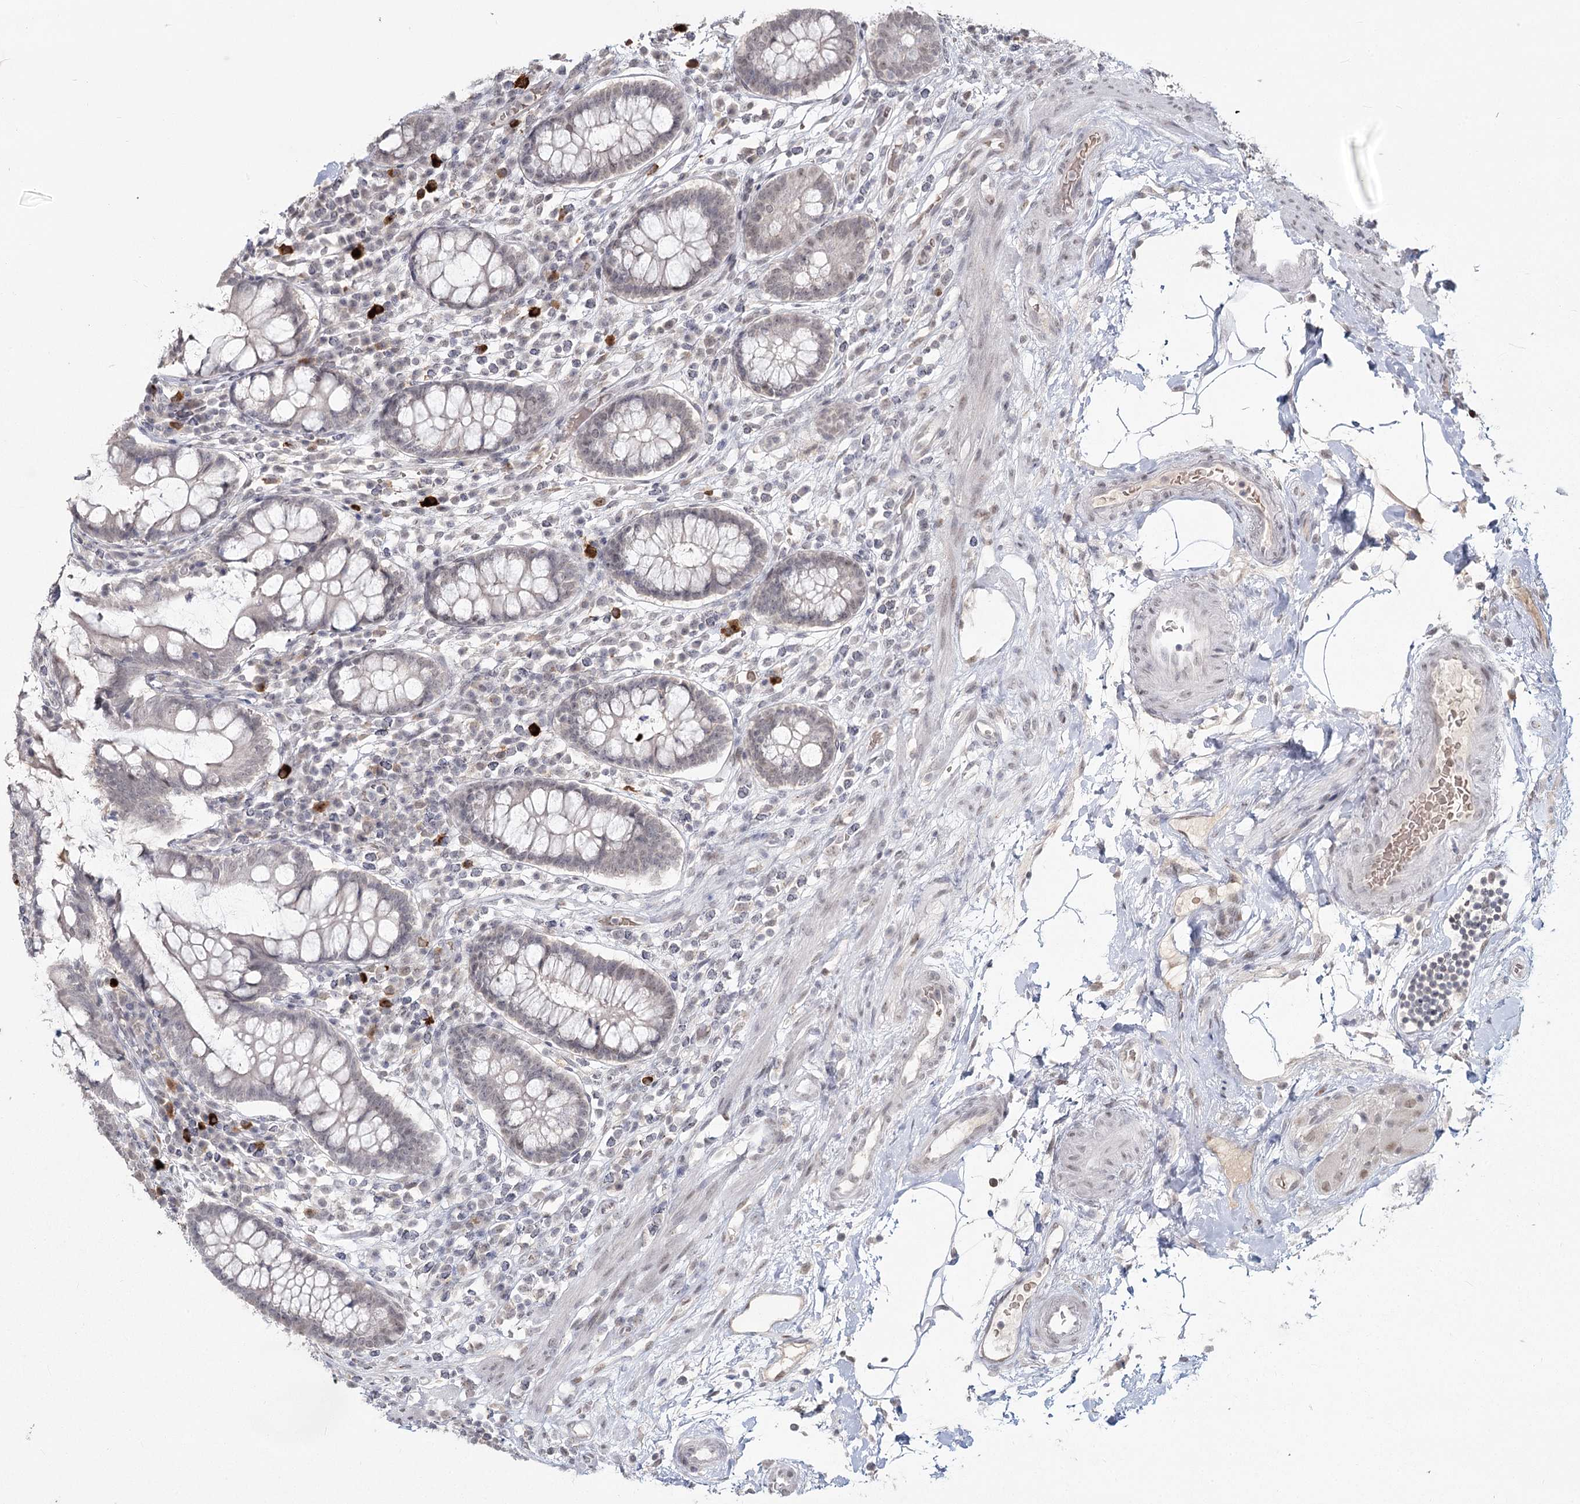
{"staining": {"intensity": "negative", "quantity": "none", "location": "none"}, "tissue": "colon", "cell_type": "Endothelial cells", "image_type": "normal", "snomed": [{"axis": "morphology", "description": "Normal tissue, NOS"}, {"axis": "topography", "description": "Colon"}], "caption": "High power microscopy micrograph of an immunohistochemistry histopathology image of unremarkable colon, revealing no significant positivity in endothelial cells. Brightfield microscopy of immunohistochemistry (IHC) stained with DAB (3,3'-diaminobenzidine) (brown) and hematoxylin (blue), captured at high magnification.", "gene": "LY6G5C", "patient": {"sex": "female", "age": 79}}